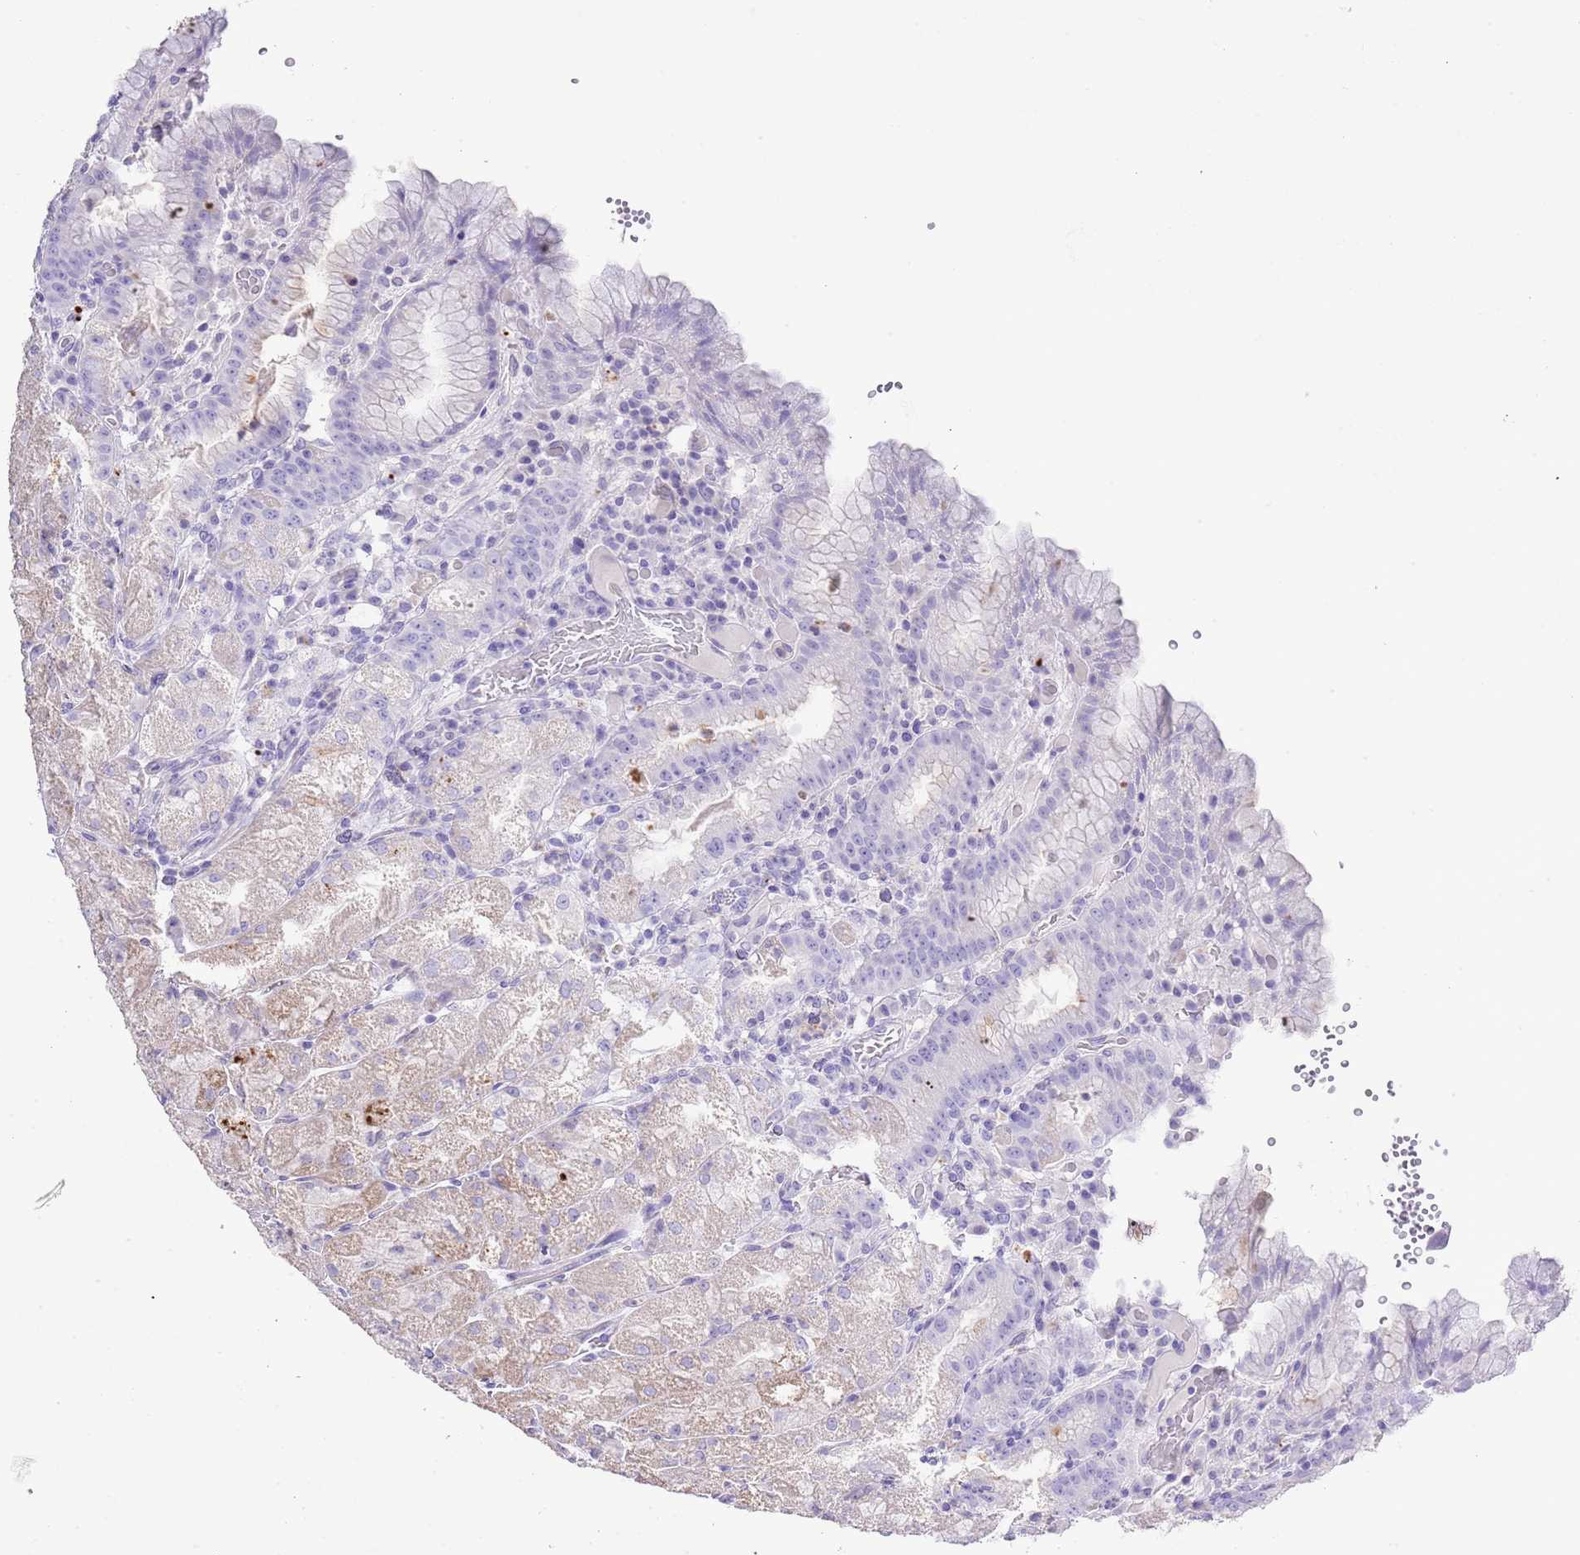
{"staining": {"intensity": "negative", "quantity": "none", "location": "none"}, "tissue": "stomach", "cell_type": "Glandular cells", "image_type": "normal", "snomed": [{"axis": "morphology", "description": "Normal tissue, NOS"}, {"axis": "topography", "description": "Stomach, upper"}], "caption": "Photomicrograph shows no protein expression in glandular cells of normal stomach.", "gene": "OR2Z1", "patient": {"sex": "male", "age": 52}}